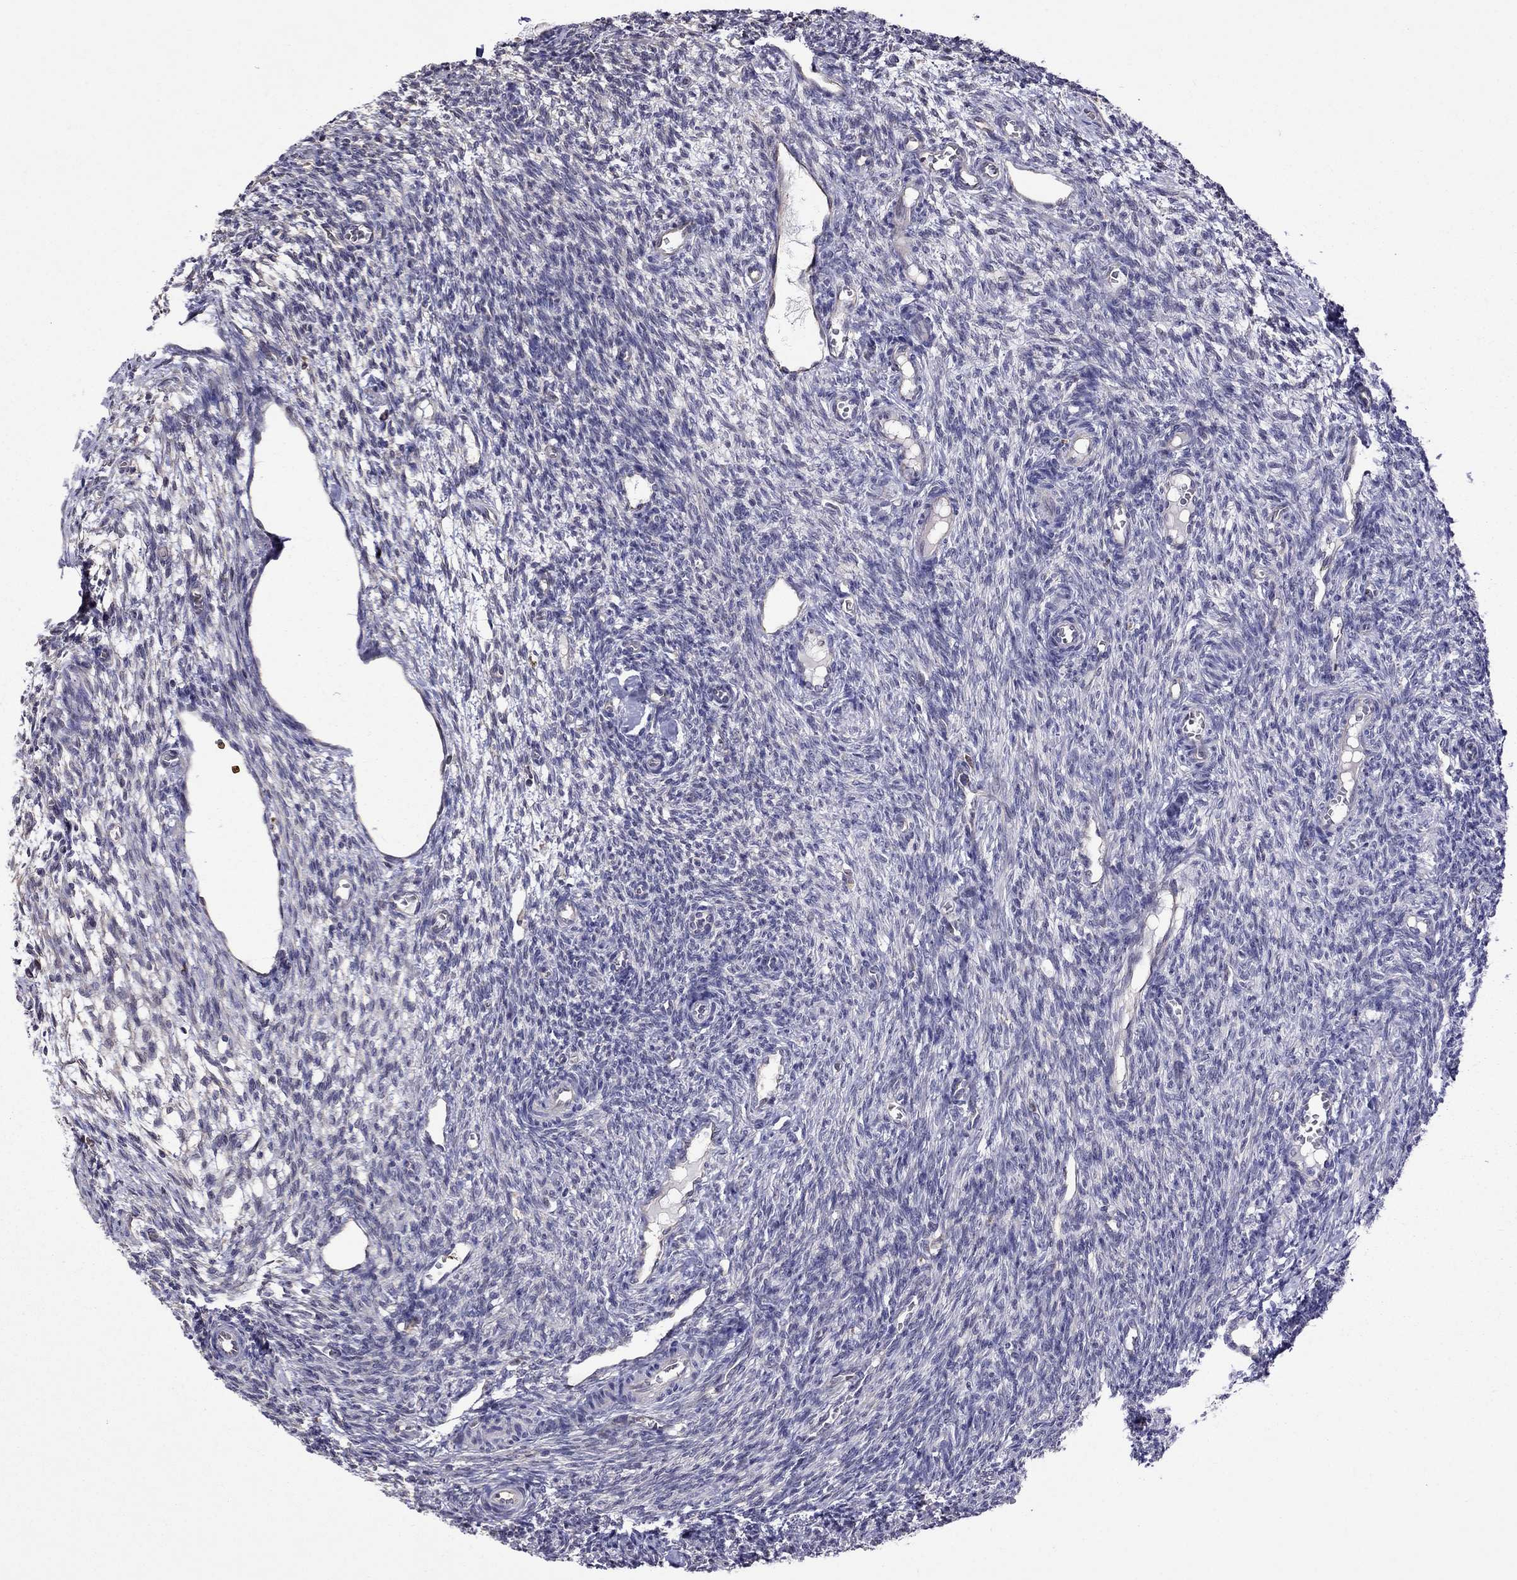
{"staining": {"intensity": "negative", "quantity": "none", "location": "none"}, "tissue": "ovary", "cell_type": "Follicle cells", "image_type": "normal", "snomed": [{"axis": "morphology", "description": "Normal tissue, NOS"}, {"axis": "topography", "description": "Ovary"}], "caption": "The micrograph reveals no staining of follicle cells in benign ovary.", "gene": "ADAM28", "patient": {"sex": "female", "age": 27}}